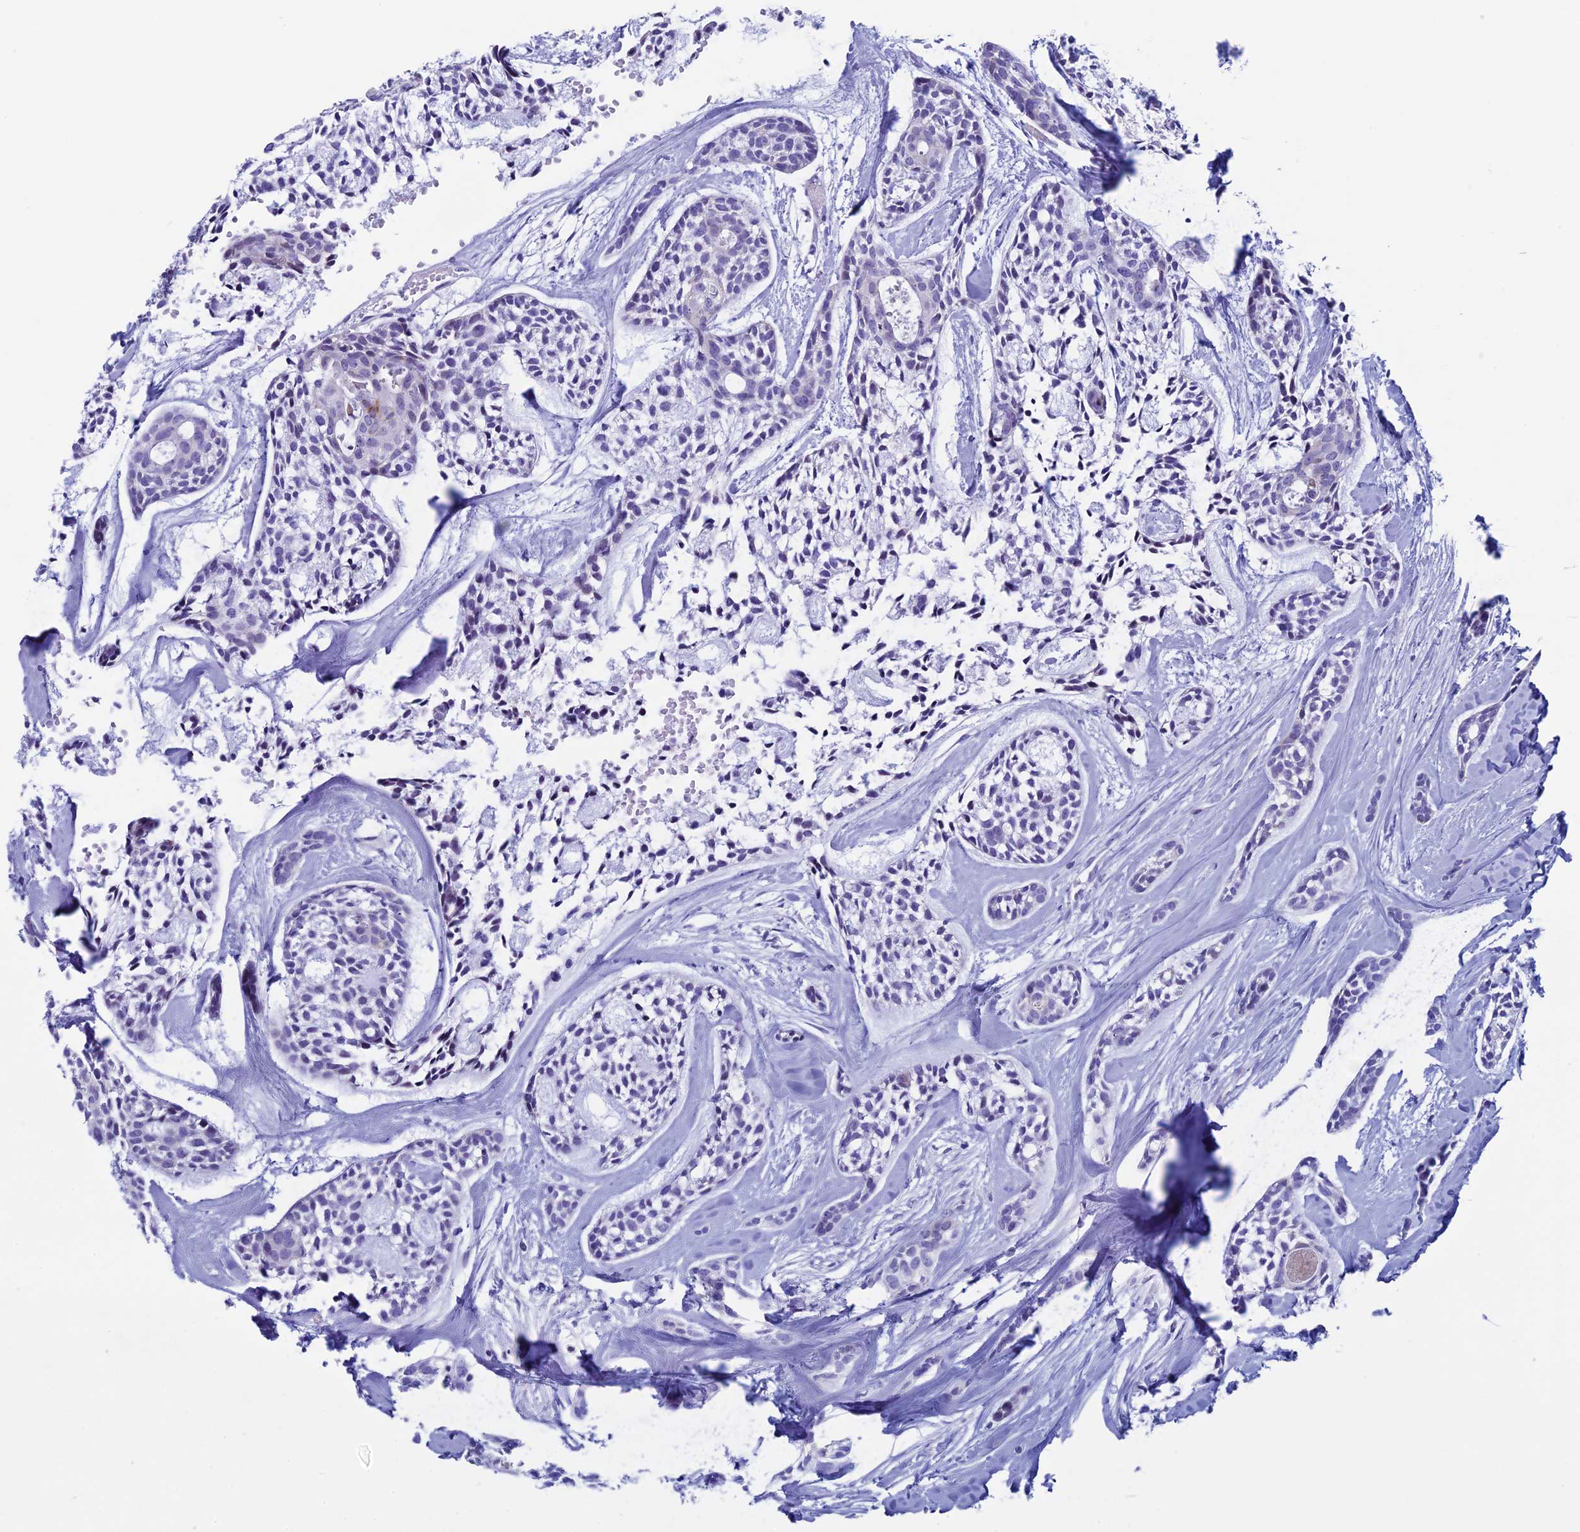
{"staining": {"intensity": "negative", "quantity": "none", "location": "none"}, "tissue": "head and neck cancer", "cell_type": "Tumor cells", "image_type": "cancer", "snomed": [{"axis": "morphology", "description": "Adenocarcinoma, NOS"}, {"axis": "topography", "description": "Subcutis"}, {"axis": "topography", "description": "Head-Neck"}], "caption": "Head and neck adenocarcinoma was stained to show a protein in brown. There is no significant staining in tumor cells.", "gene": "ZNF563", "patient": {"sex": "female", "age": 73}}